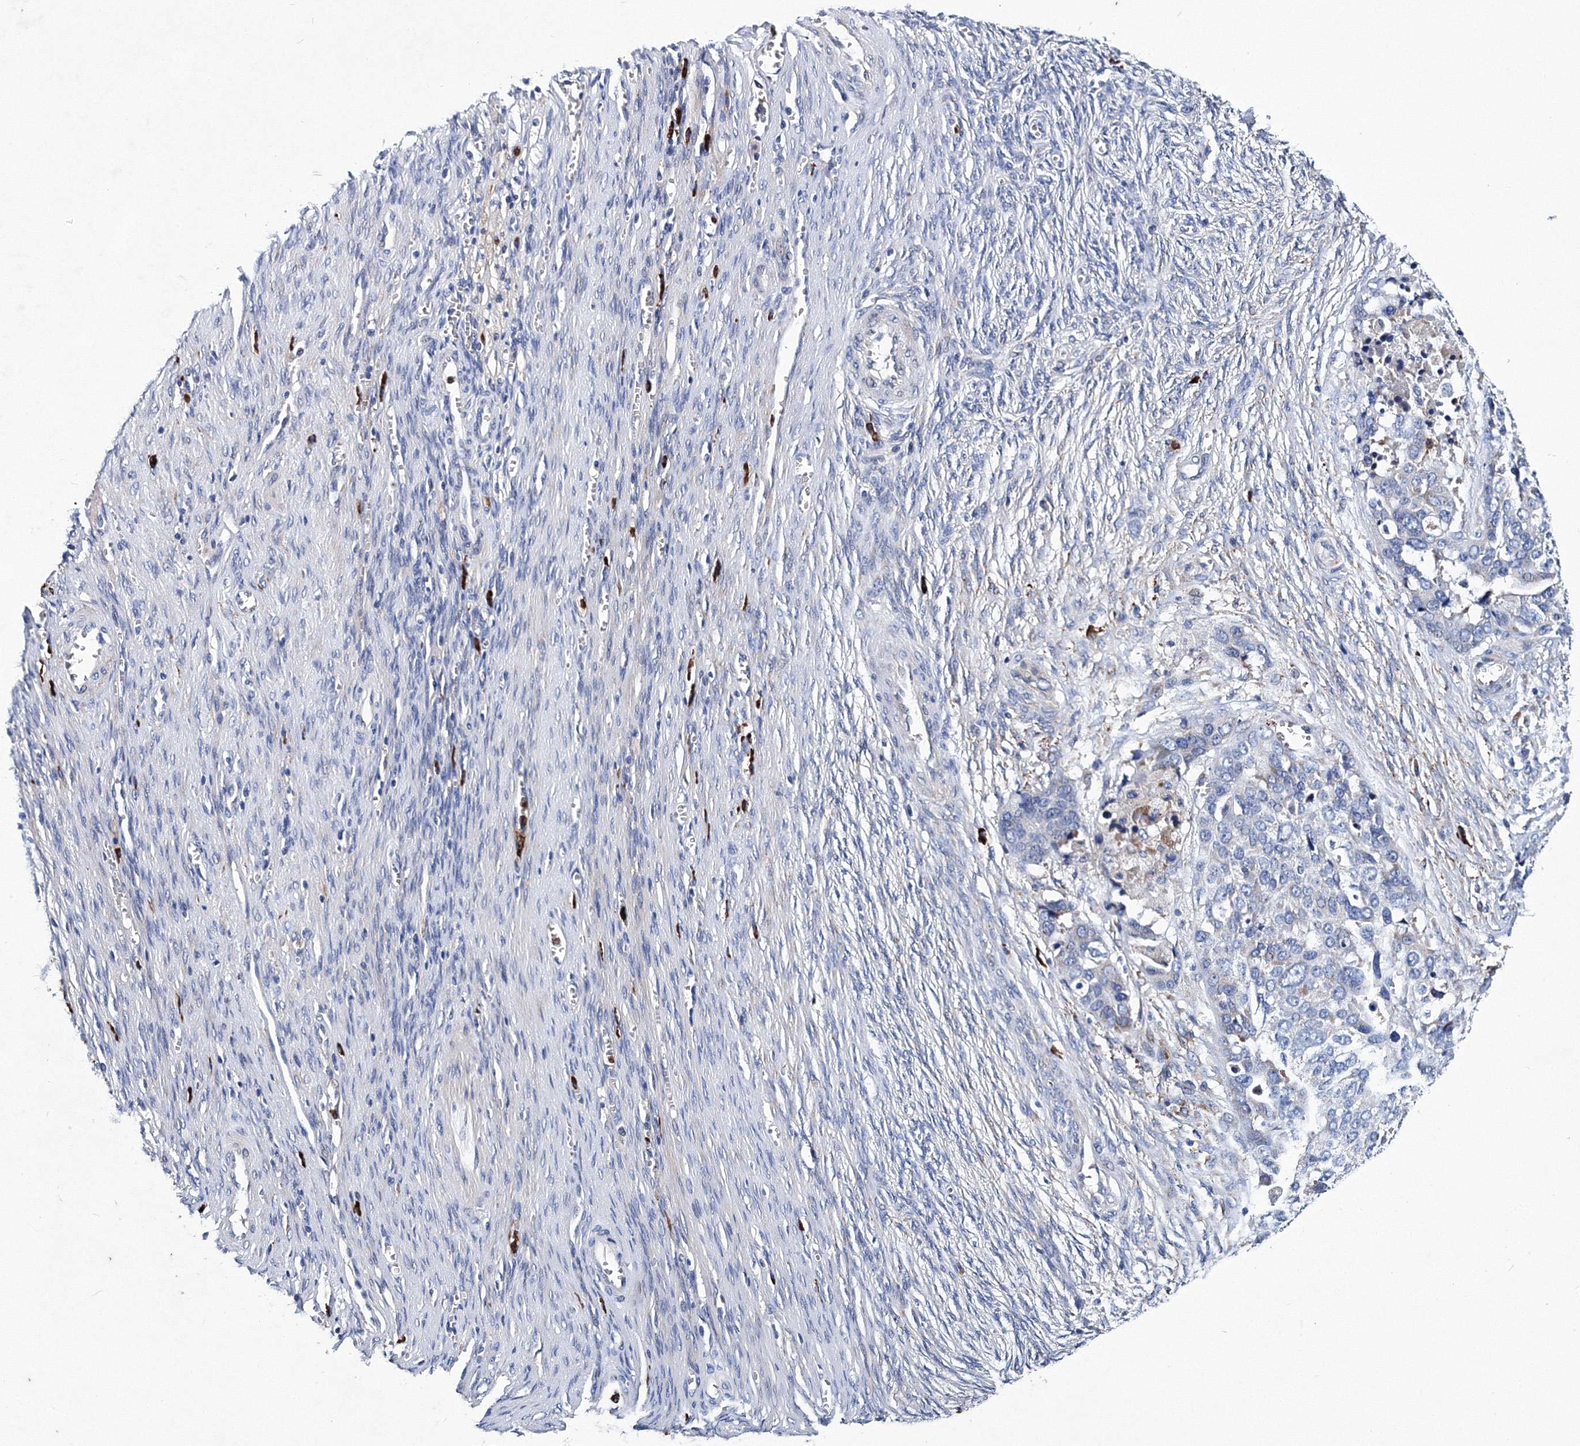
{"staining": {"intensity": "negative", "quantity": "none", "location": "none"}, "tissue": "ovarian cancer", "cell_type": "Tumor cells", "image_type": "cancer", "snomed": [{"axis": "morphology", "description": "Cystadenocarcinoma, serous, NOS"}, {"axis": "topography", "description": "Ovary"}], "caption": "A micrograph of ovarian cancer stained for a protein demonstrates no brown staining in tumor cells.", "gene": "TRPM2", "patient": {"sex": "female", "age": 44}}